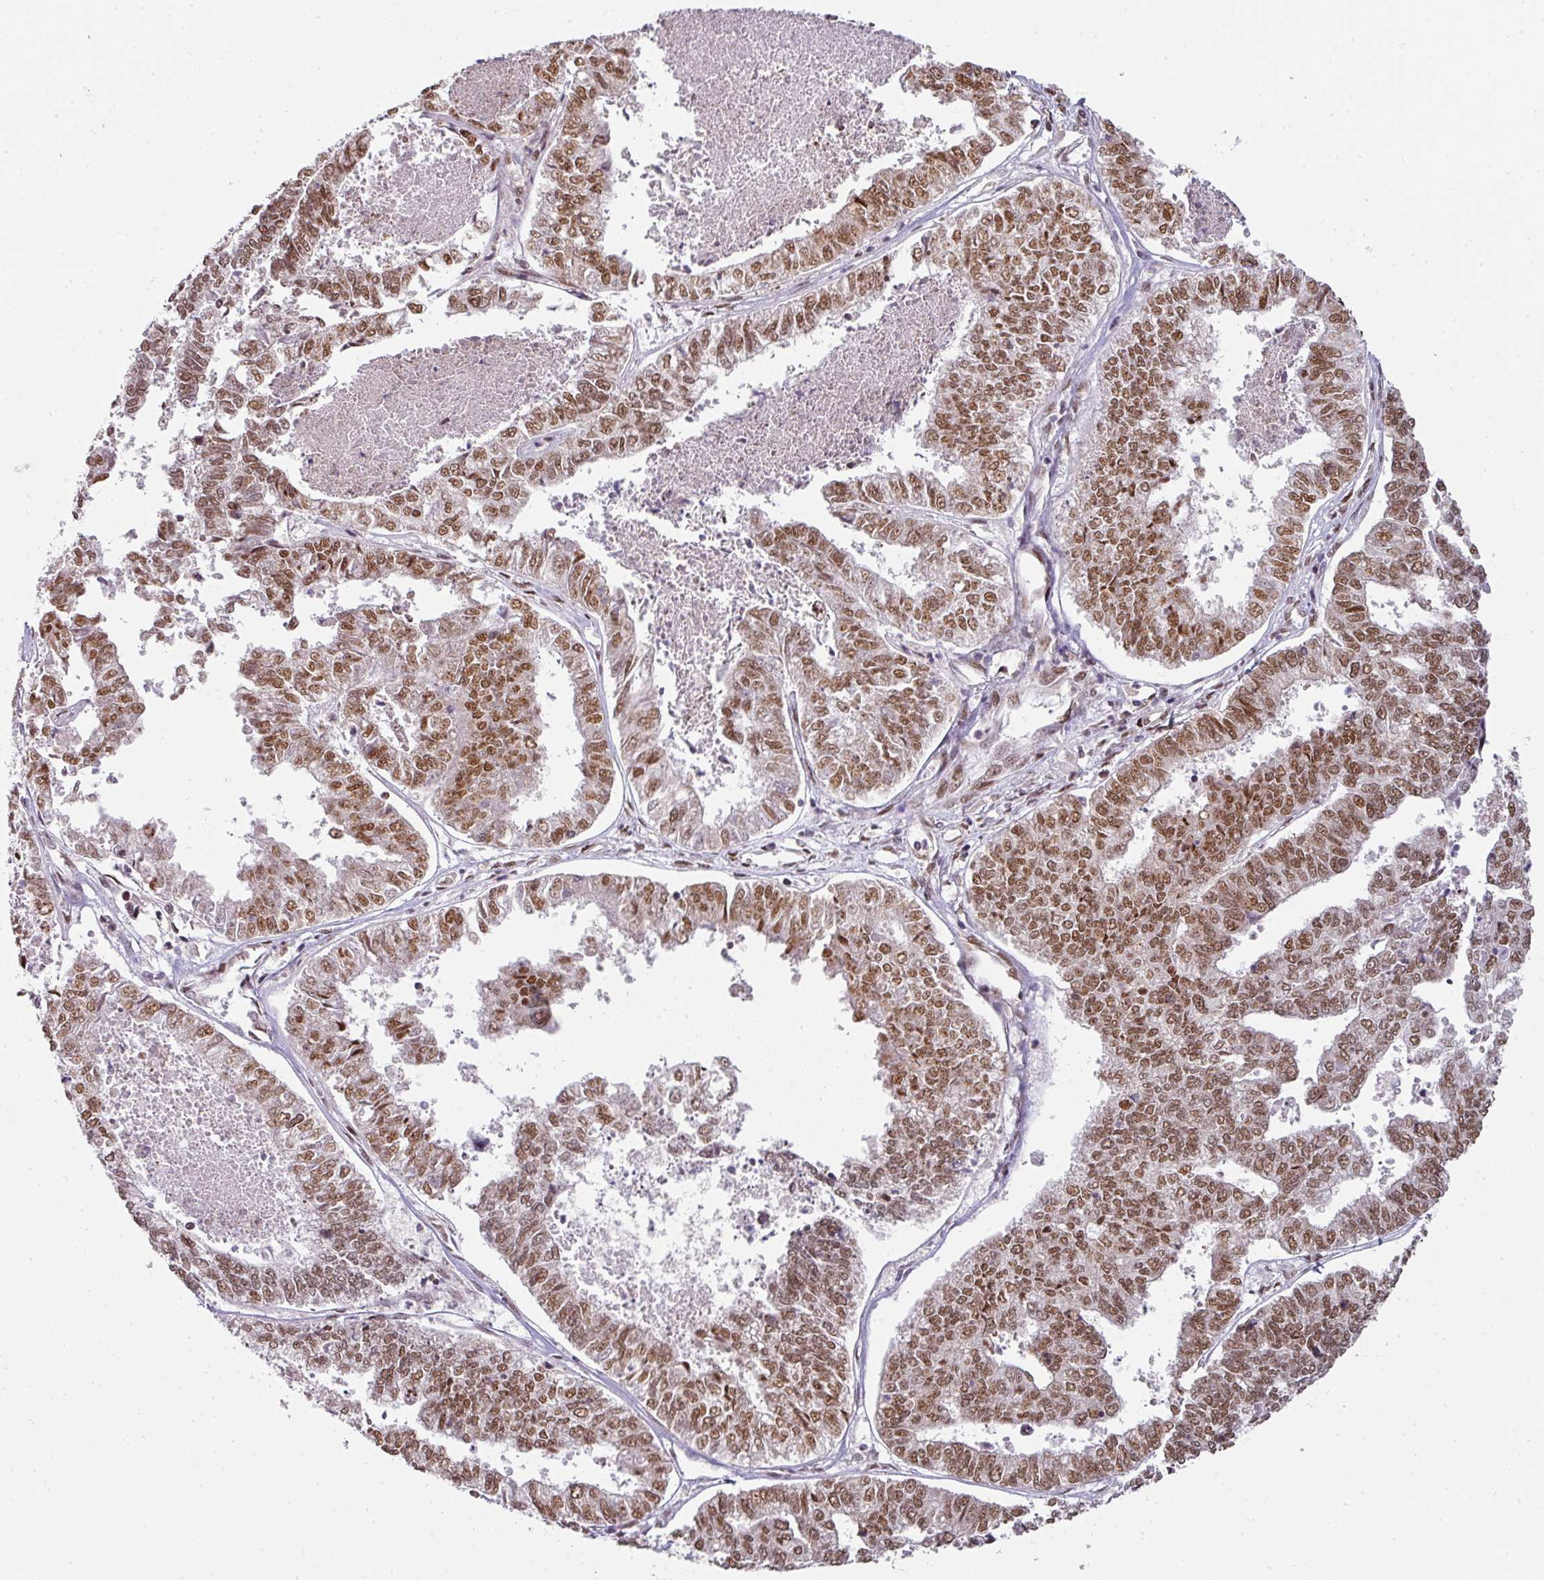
{"staining": {"intensity": "moderate", "quantity": ">75%", "location": "nuclear"}, "tissue": "endometrial cancer", "cell_type": "Tumor cells", "image_type": "cancer", "snomed": [{"axis": "morphology", "description": "Adenocarcinoma, NOS"}, {"axis": "topography", "description": "Endometrium"}], "caption": "A micrograph of adenocarcinoma (endometrial) stained for a protein displays moderate nuclear brown staining in tumor cells. The protein of interest is shown in brown color, while the nuclei are stained blue.", "gene": "NCOA5", "patient": {"sex": "female", "age": 73}}